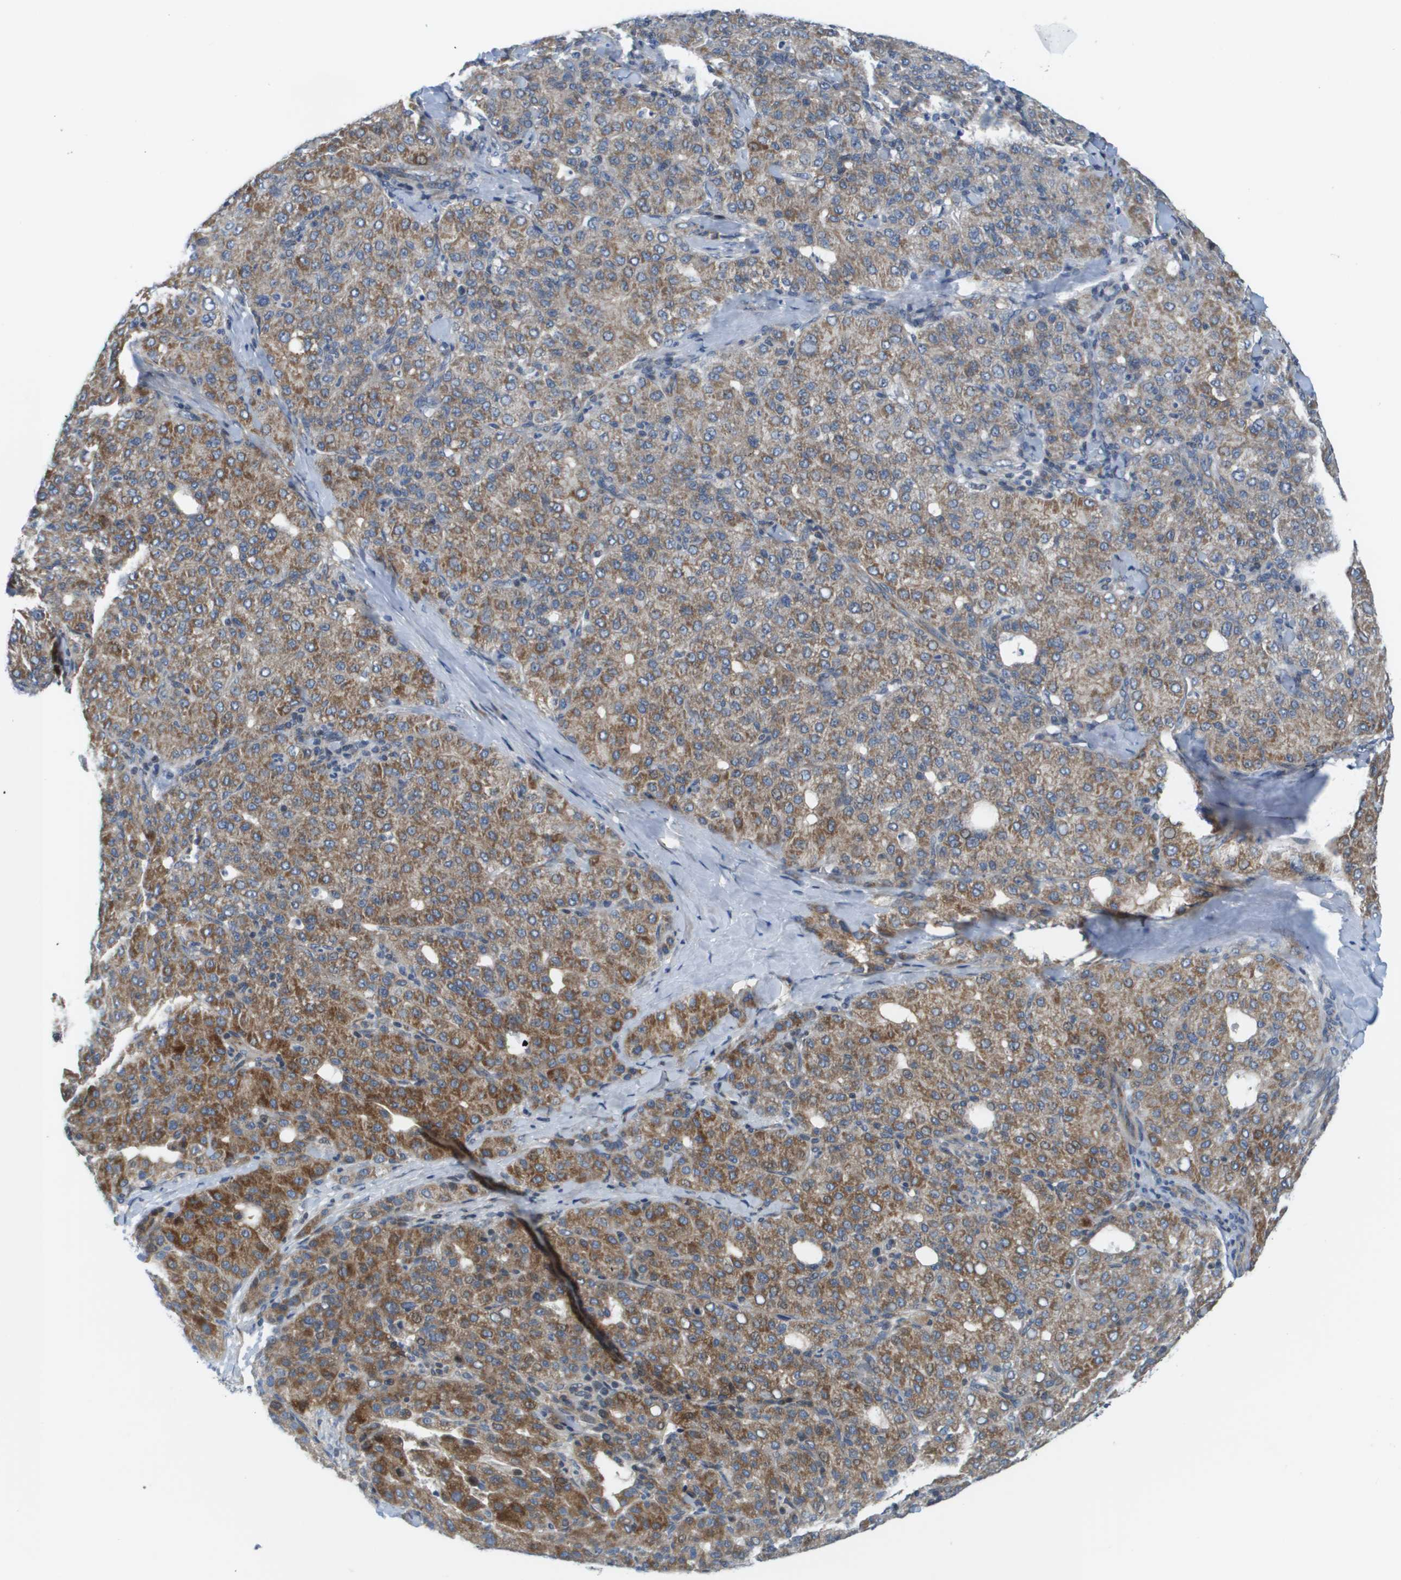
{"staining": {"intensity": "moderate", "quantity": "25%-75%", "location": "cytoplasmic/membranous"}, "tissue": "liver cancer", "cell_type": "Tumor cells", "image_type": "cancer", "snomed": [{"axis": "morphology", "description": "Carcinoma, Hepatocellular, NOS"}, {"axis": "topography", "description": "Liver"}], "caption": "Liver cancer tissue exhibits moderate cytoplasmic/membranous expression in approximately 25%-75% of tumor cells", "gene": "KRT23", "patient": {"sex": "male", "age": 65}}